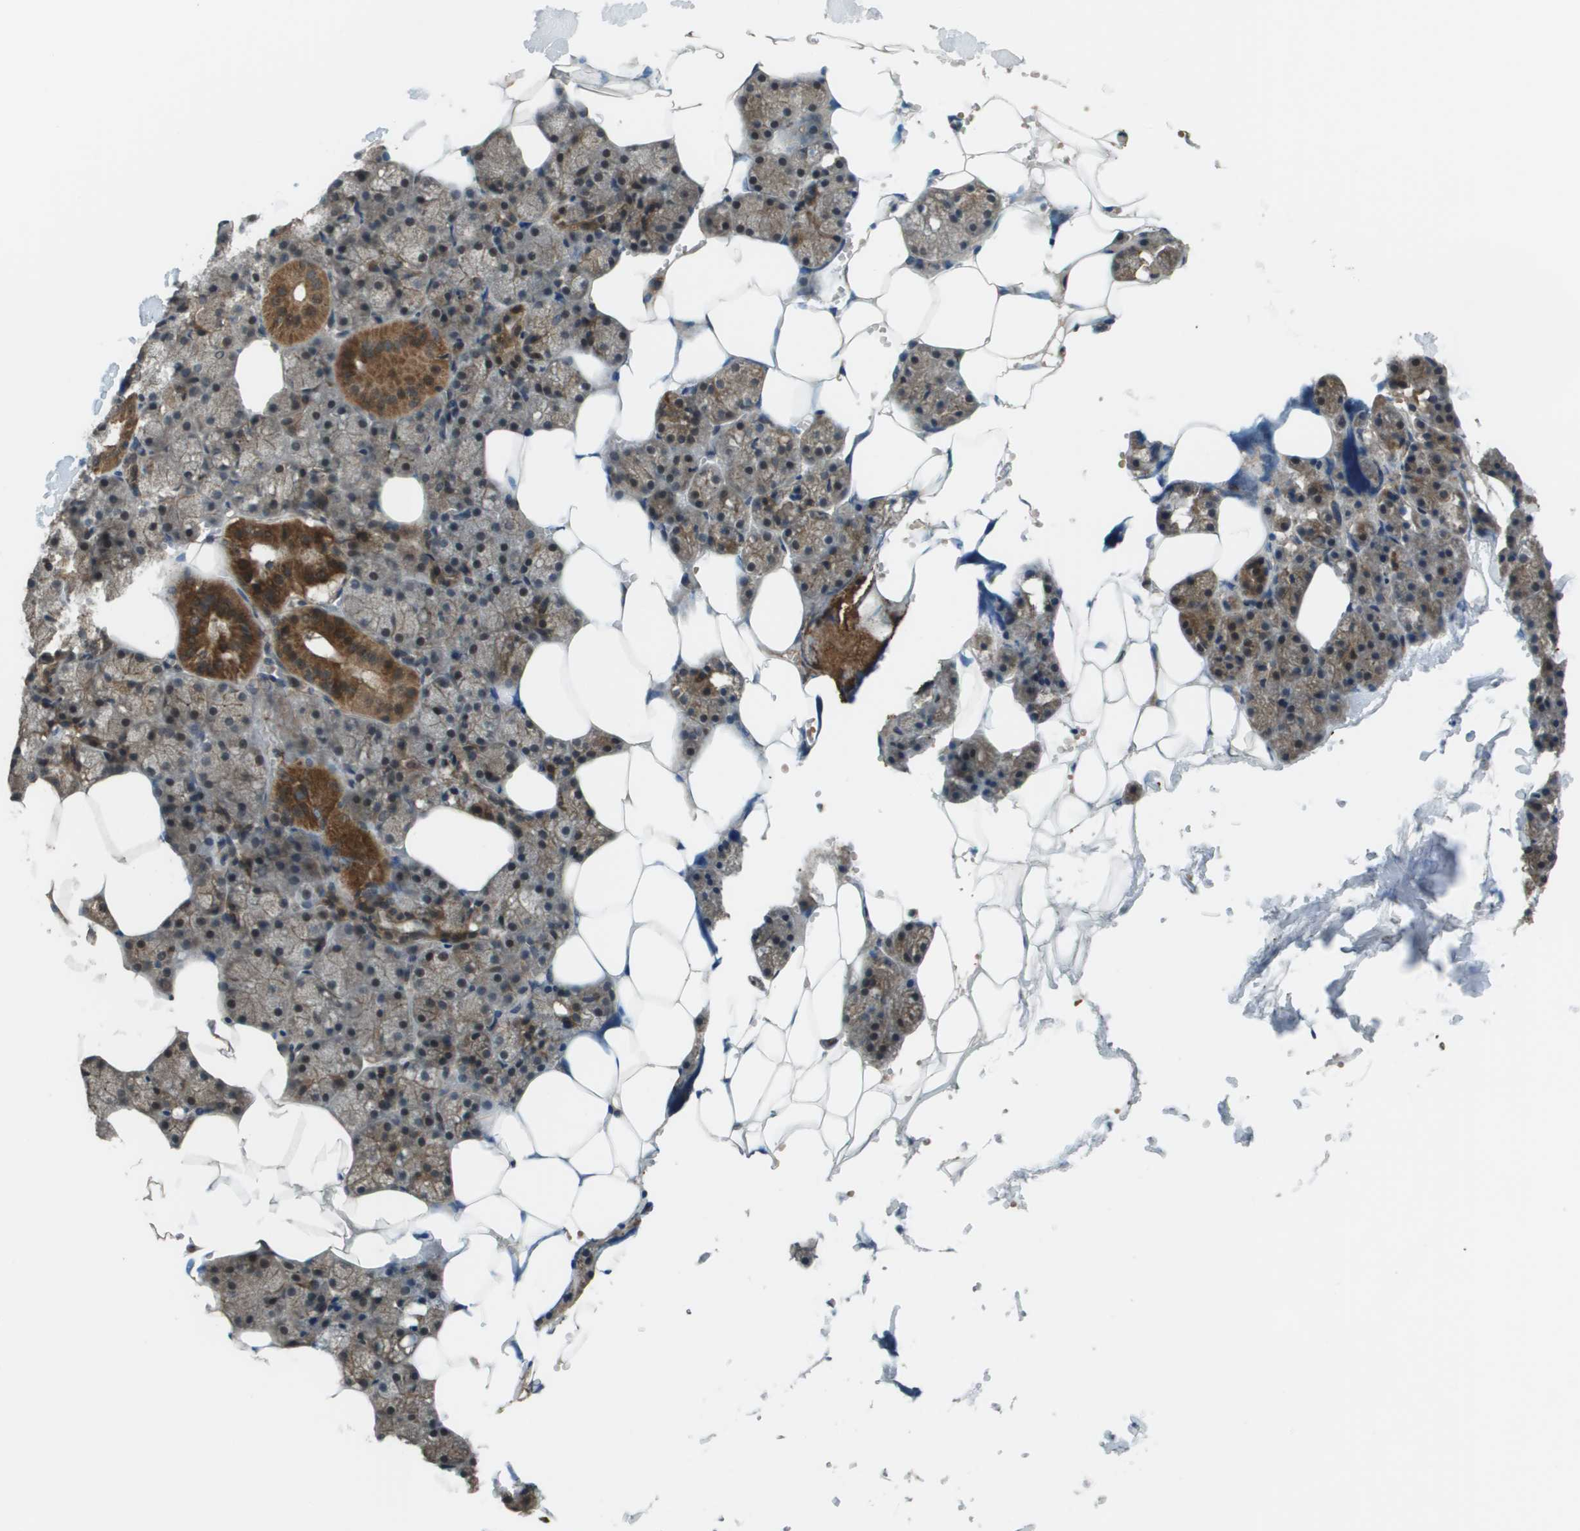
{"staining": {"intensity": "moderate", "quantity": ">75%", "location": "cytoplasmic/membranous"}, "tissue": "salivary gland", "cell_type": "Glandular cells", "image_type": "normal", "snomed": [{"axis": "morphology", "description": "Normal tissue, NOS"}, {"axis": "topography", "description": "Salivary gland"}], "caption": "An image of salivary gland stained for a protein exhibits moderate cytoplasmic/membranous brown staining in glandular cells.", "gene": "PLPBP", "patient": {"sex": "male", "age": 62}}